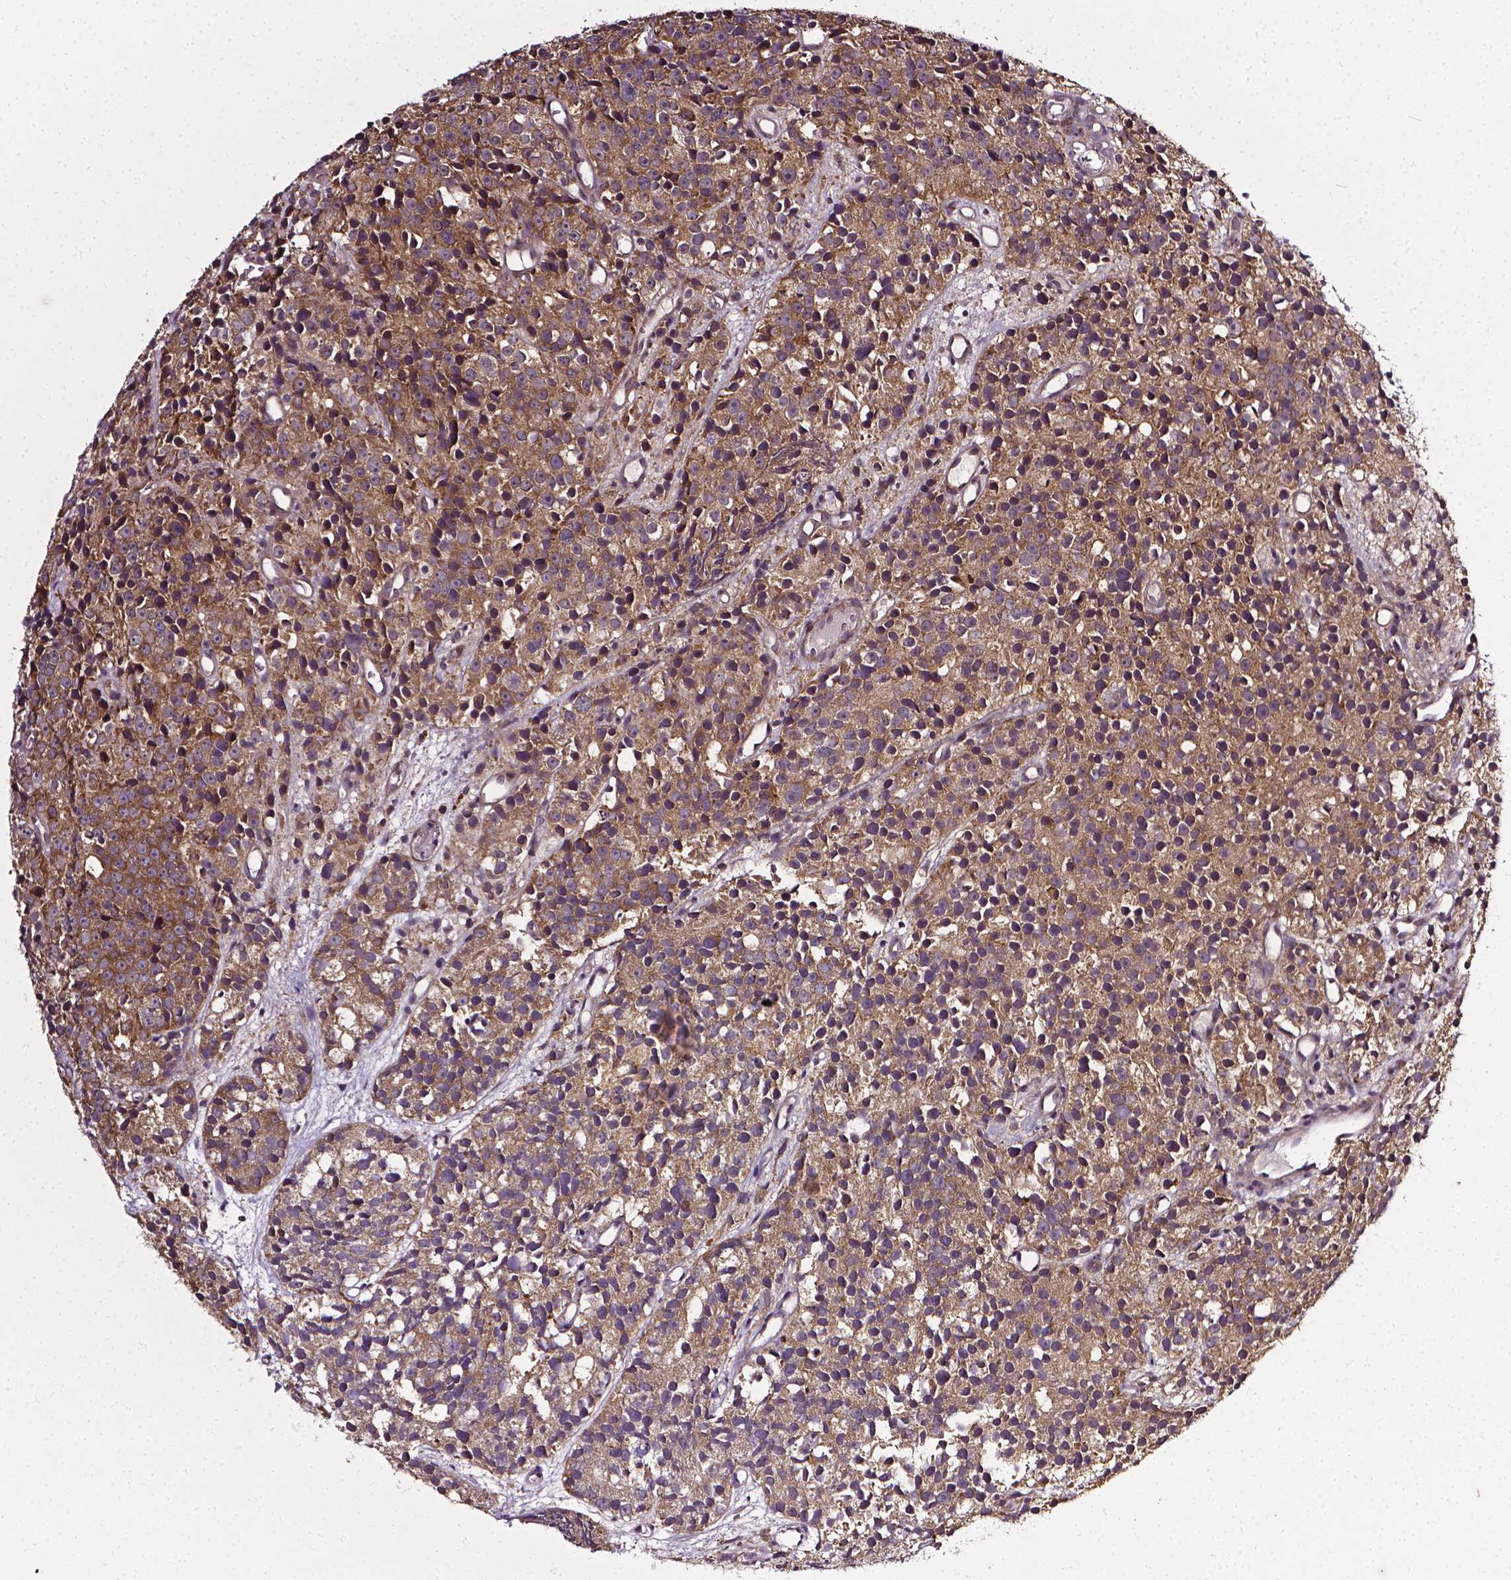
{"staining": {"intensity": "moderate", "quantity": ">75%", "location": "cytoplasmic/membranous"}, "tissue": "prostate cancer", "cell_type": "Tumor cells", "image_type": "cancer", "snomed": [{"axis": "morphology", "description": "Adenocarcinoma, High grade"}, {"axis": "topography", "description": "Prostate"}], "caption": "Tumor cells exhibit moderate cytoplasmic/membranous positivity in about >75% of cells in prostate cancer.", "gene": "PRAG1", "patient": {"sex": "male", "age": 77}}